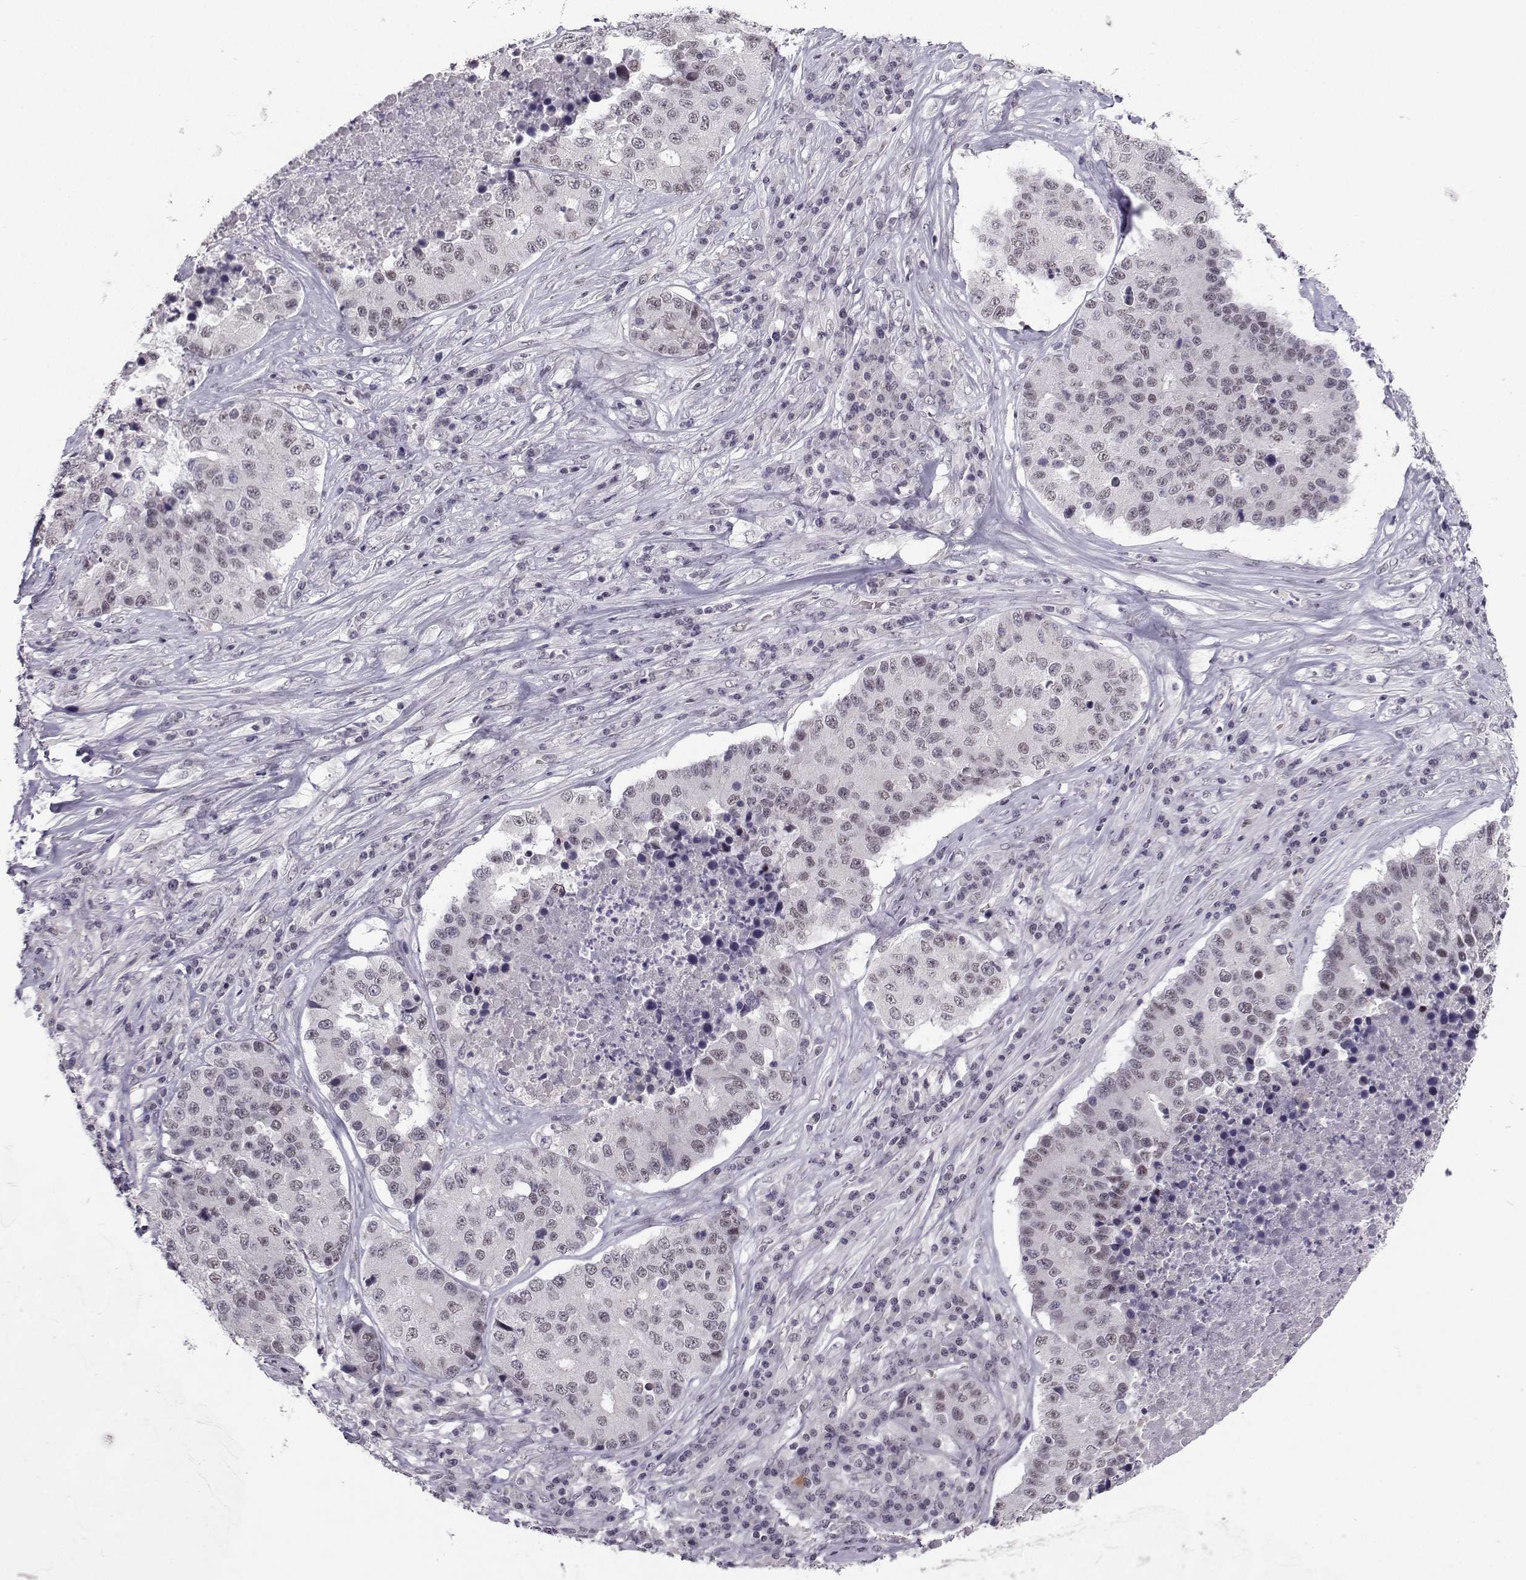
{"staining": {"intensity": "weak", "quantity": ">75%", "location": "nuclear"}, "tissue": "stomach cancer", "cell_type": "Tumor cells", "image_type": "cancer", "snomed": [{"axis": "morphology", "description": "Adenocarcinoma, NOS"}, {"axis": "topography", "description": "Stomach"}], "caption": "High-power microscopy captured an immunohistochemistry (IHC) histopathology image of adenocarcinoma (stomach), revealing weak nuclear staining in approximately >75% of tumor cells. The protein of interest is stained brown, and the nuclei are stained in blue (DAB IHC with brightfield microscopy, high magnification).", "gene": "LIN28A", "patient": {"sex": "male", "age": 71}}